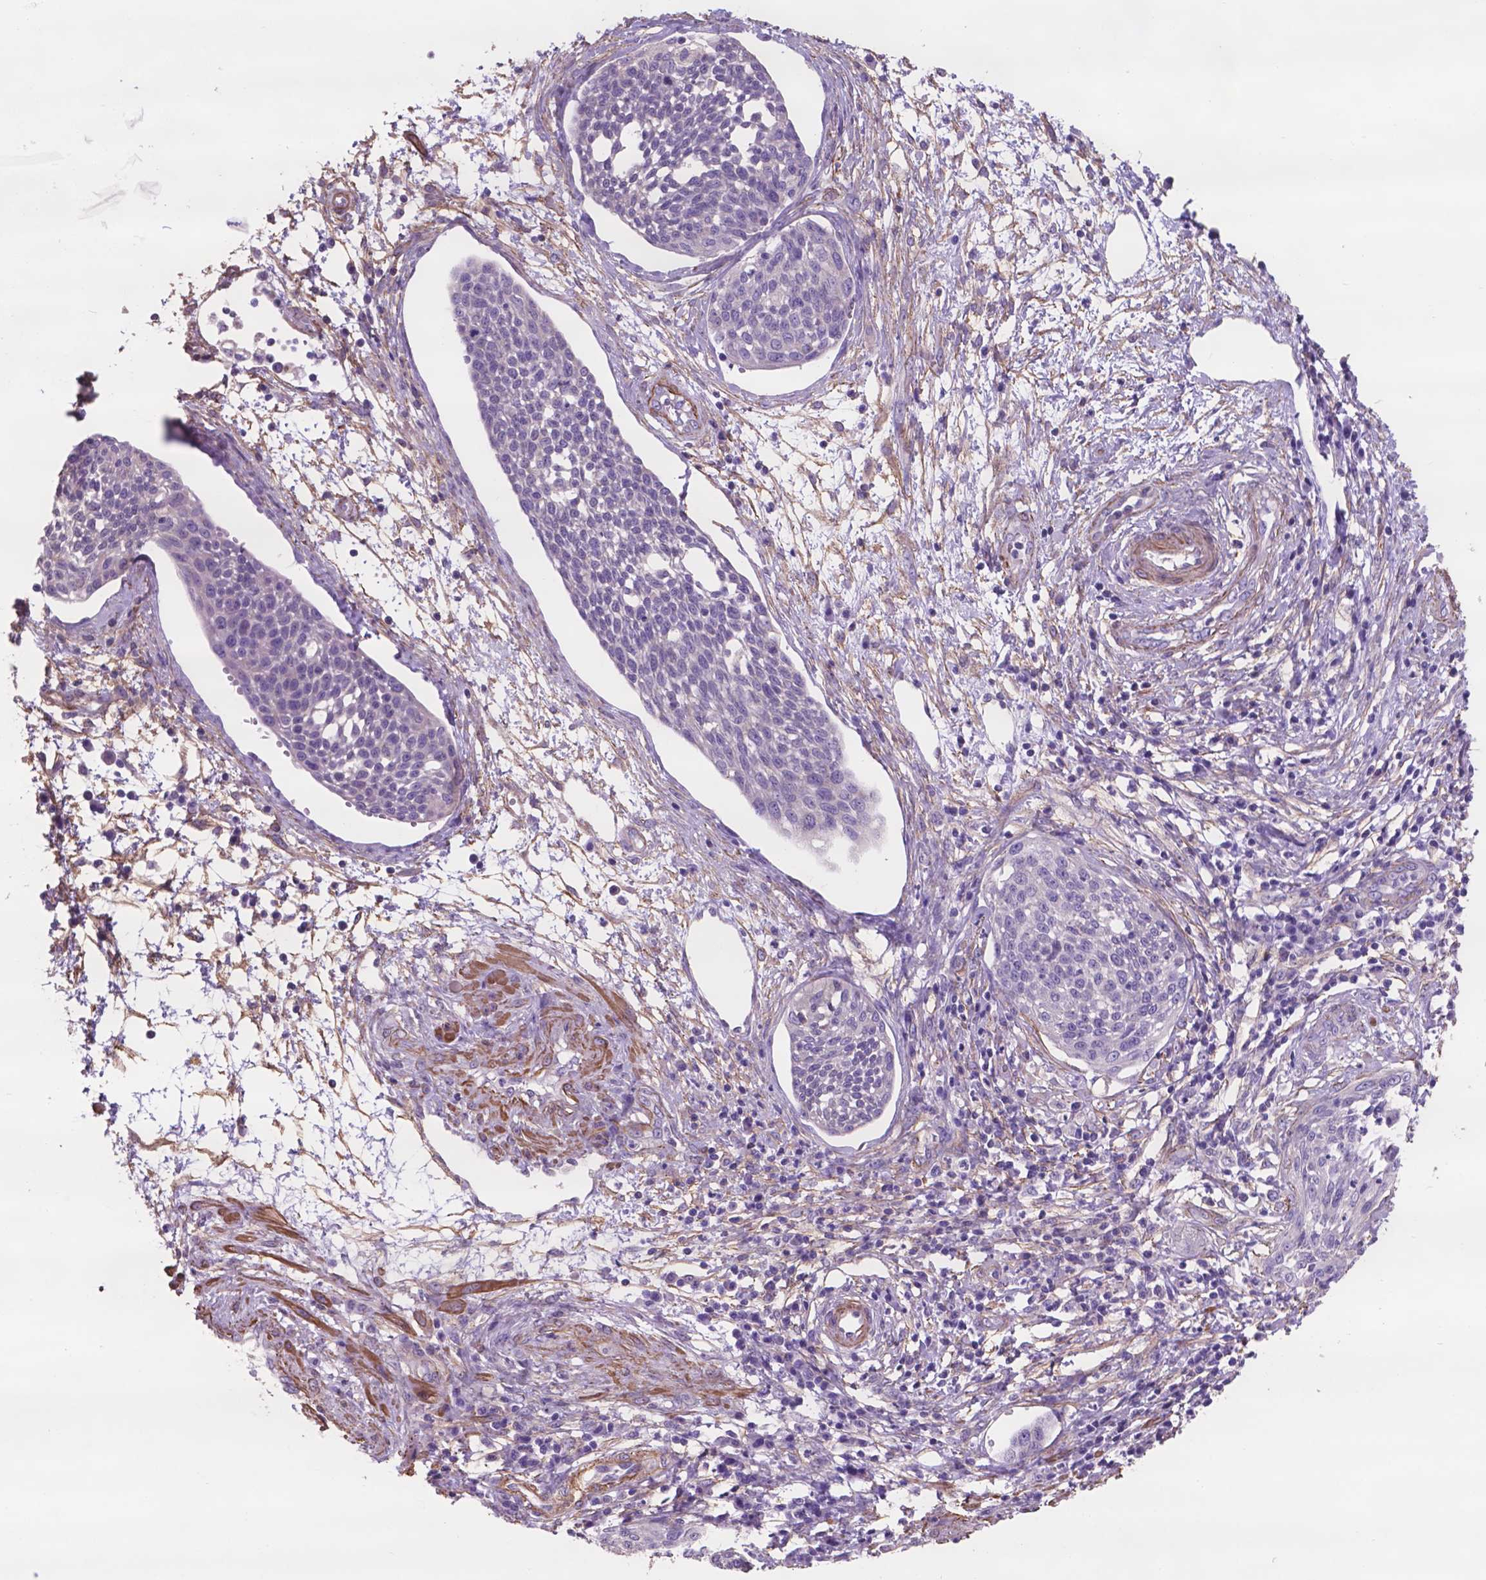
{"staining": {"intensity": "negative", "quantity": "none", "location": "none"}, "tissue": "cervical cancer", "cell_type": "Tumor cells", "image_type": "cancer", "snomed": [{"axis": "morphology", "description": "Squamous cell carcinoma, NOS"}, {"axis": "topography", "description": "Cervix"}], "caption": "DAB (3,3'-diaminobenzidine) immunohistochemical staining of cervical cancer exhibits no significant expression in tumor cells.", "gene": "TOR2A", "patient": {"sex": "female", "age": 34}}